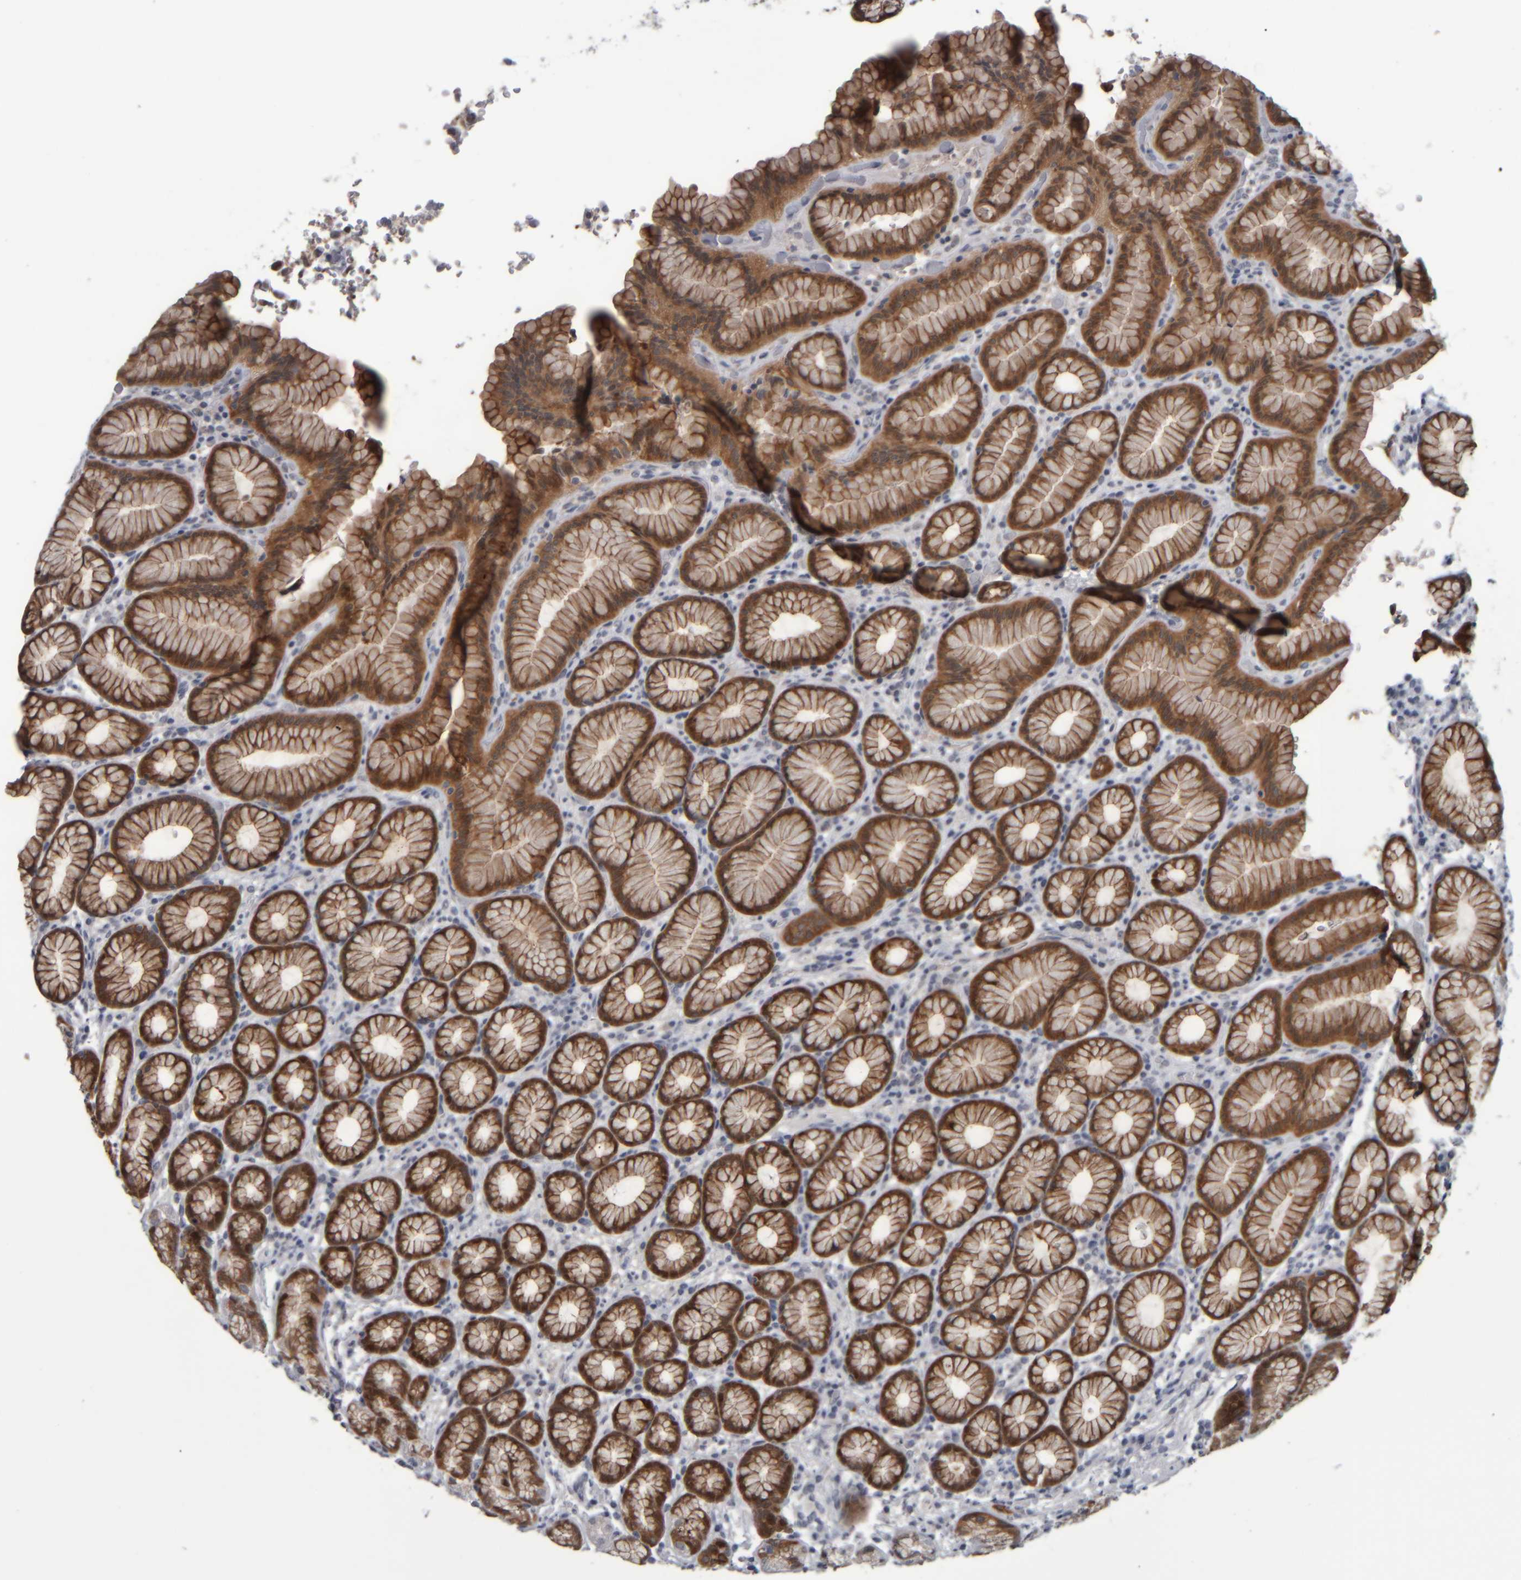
{"staining": {"intensity": "moderate", "quantity": "25%-75%", "location": "cytoplasmic/membranous"}, "tissue": "stomach", "cell_type": "Glandular cells", "image_type": "normal", "snomed": [{"axis": "morphology", "description": "Normal tissue, NOS"}, {"axis": "topography", "description": "Stomach"}], "caption": "IHC of normal stomach displays medium levels of moderate cytoplasmic/membranous expression in about 25%-75% of glandular cells.", "gene": "COL14A1", "patient": {"sex": "male", "age": 42}}